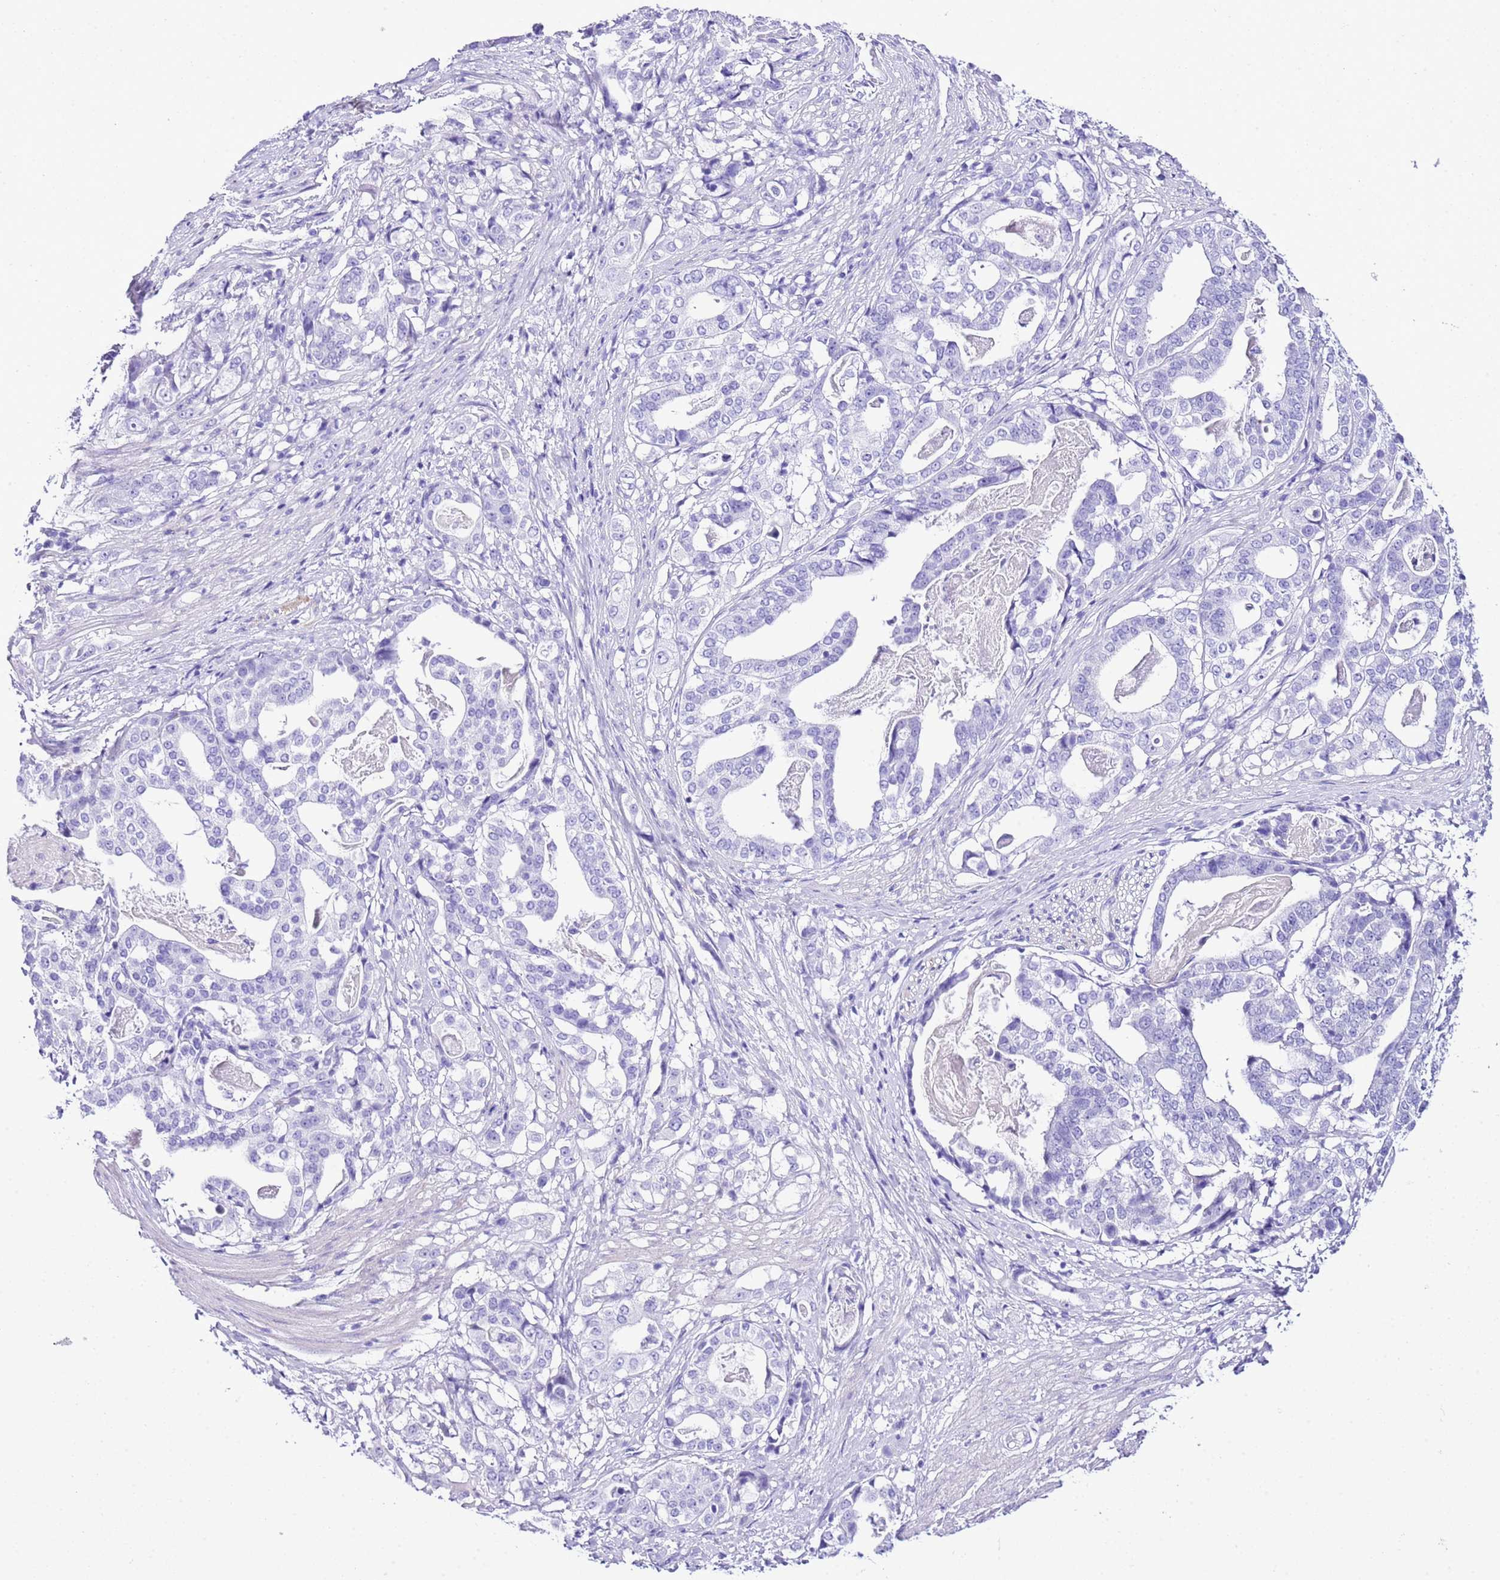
{"staining": {"intensity": "negative", "quantity": "none", "location": "none"}, "tissue": "stomach cancer", "cell_type": "Tumor cells", "image_type": "cancer", "snomed": [{"axis": "morphology", "description": "Adenocarcinoma, NOS"}, {"axis": "topography", "description": "Stomach"}], "caption": "Histopathology image shows no significant protein staining in tumor cells of stomach cancer.", "gene": "KCNC1", "patient": {"sex": "male", "age": 48}}